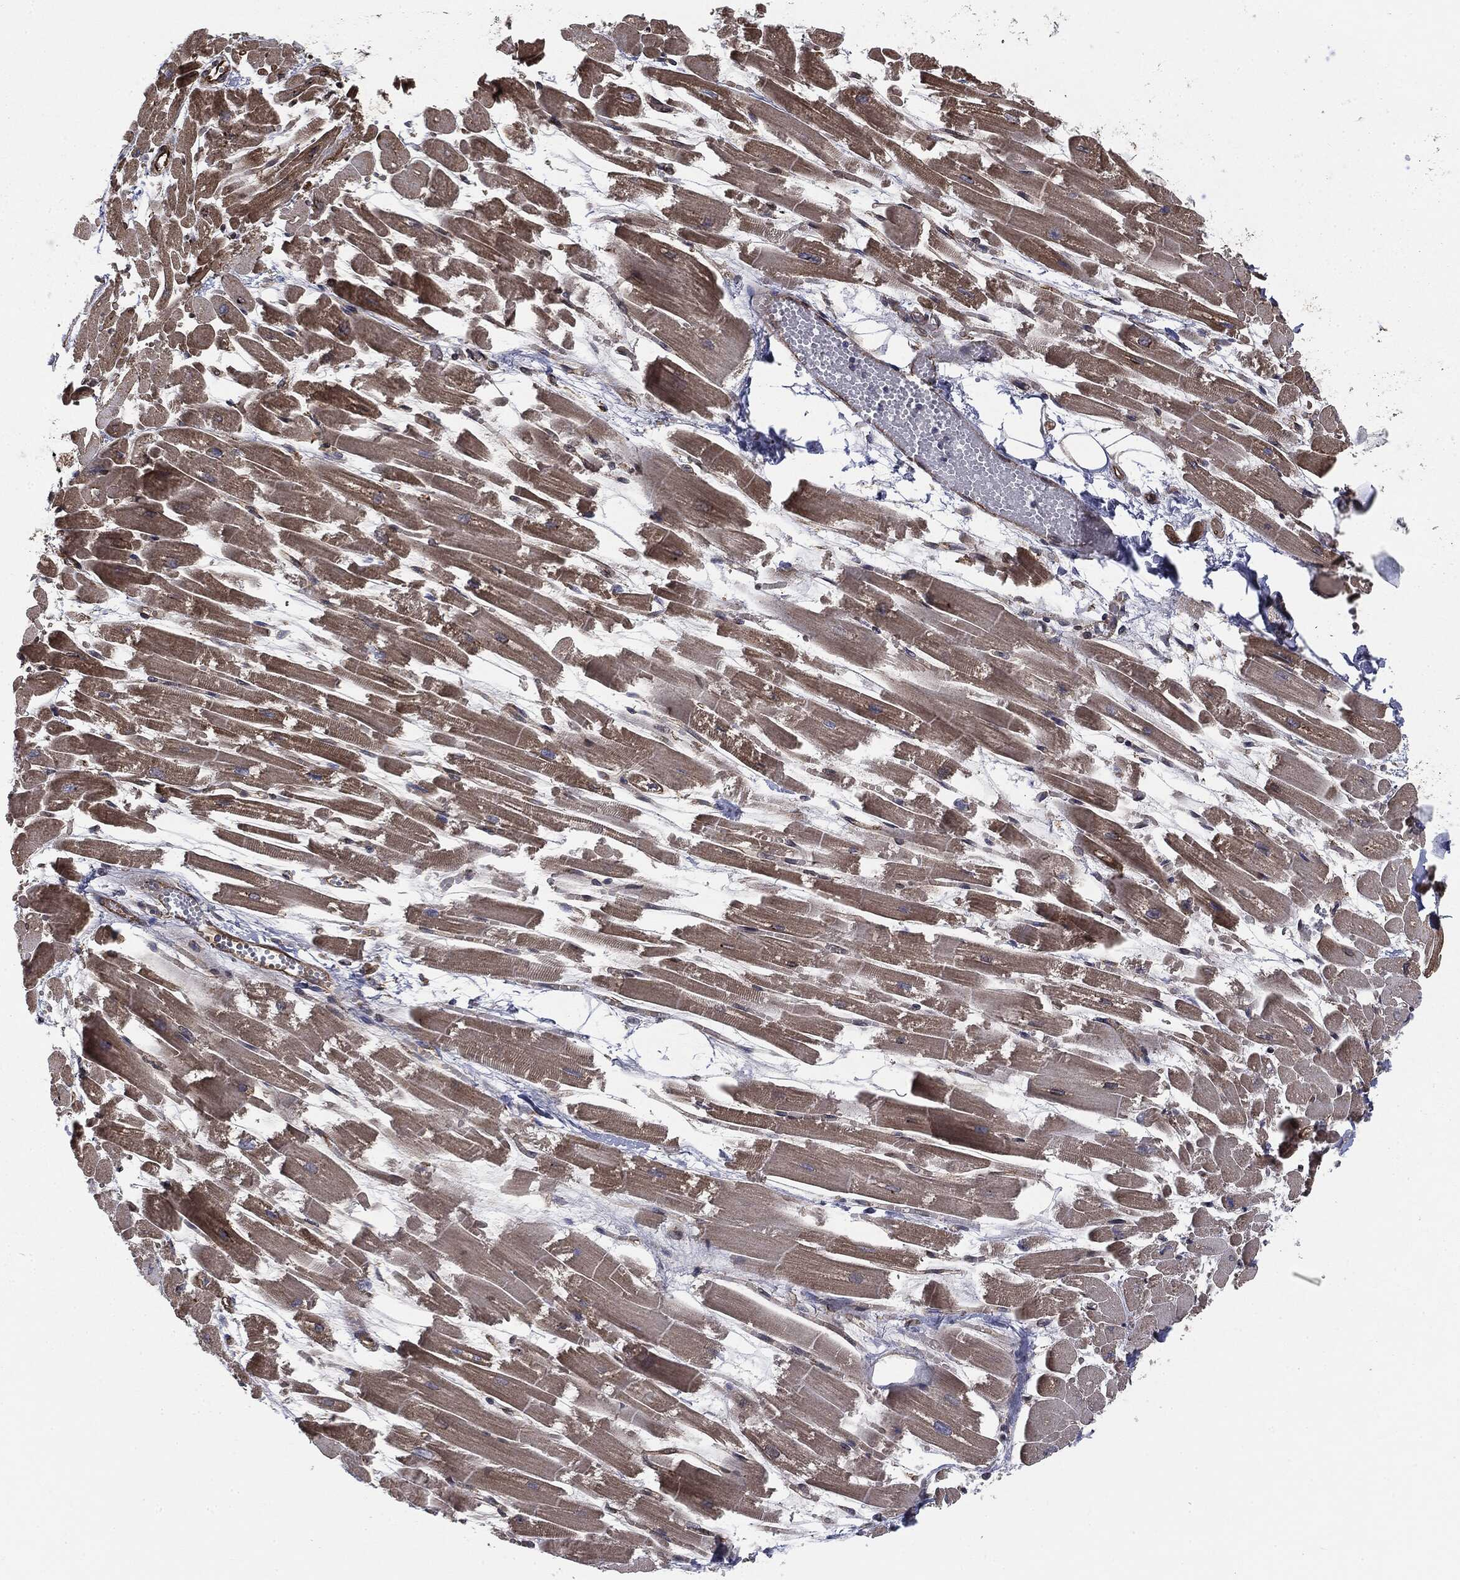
{"staining": {"intensity": "weak", "quantity": "25%-75%", "location": "cytoplasmic/membranous"}, "tissue": "heart muscle", "cell_type": "Cardiomyocytes", "image_type": "normal", "snomed": [{"axis": "morphology", "description": "Normal tissue, NOS"}, {"axis": "topography", "description": "Heart"}], "caption": "This micrograph displays benign heart muscle stained with immunohistochemistry (IHC) to label a protein in brown. The cytoplasmic/membranous of cardiomyocytes show weak positivity for the protein. Nuclei are counter-stained blue.", "gene": "CYLD", "patient": {"sex": "female", "age": 52}}